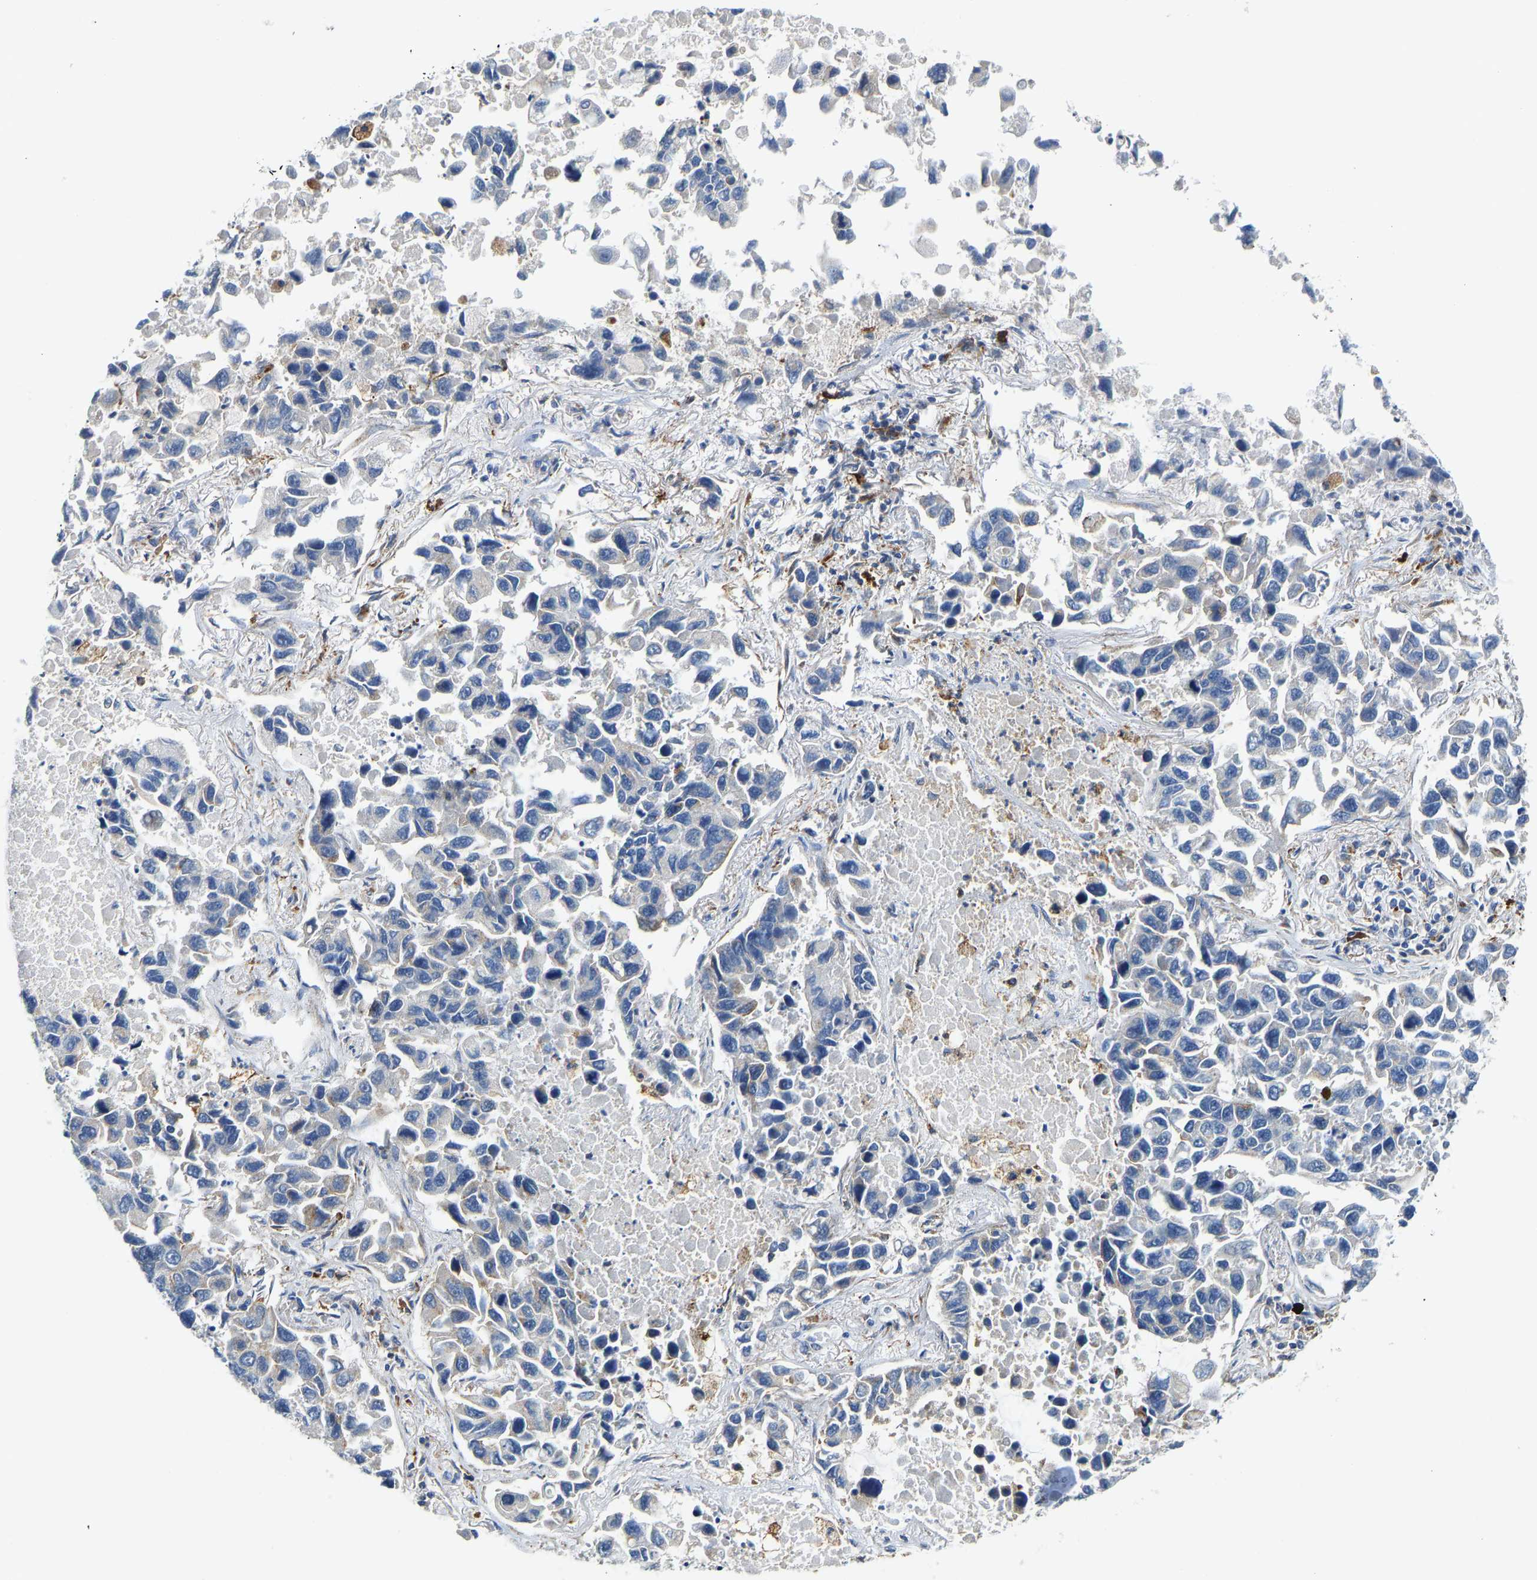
{"staining": {"intensity": "negative", "quantity": "none", "location": "none"}, "tissue": "lung cancer", "cell_type": "Tumor cells", "image_type": "cancer", "snomed": [{"axis": "morphology", "description": "Adenocarcinoma, NOS"}, {"axis": "topography", "description": "Lung"}], "caption": "Adenocarcinoma (lung) stained for a protein using IHC shows no staining tumor cells.", "gene": "ATP6V1E1", "patient": {"sex": "male", "age": 64}}